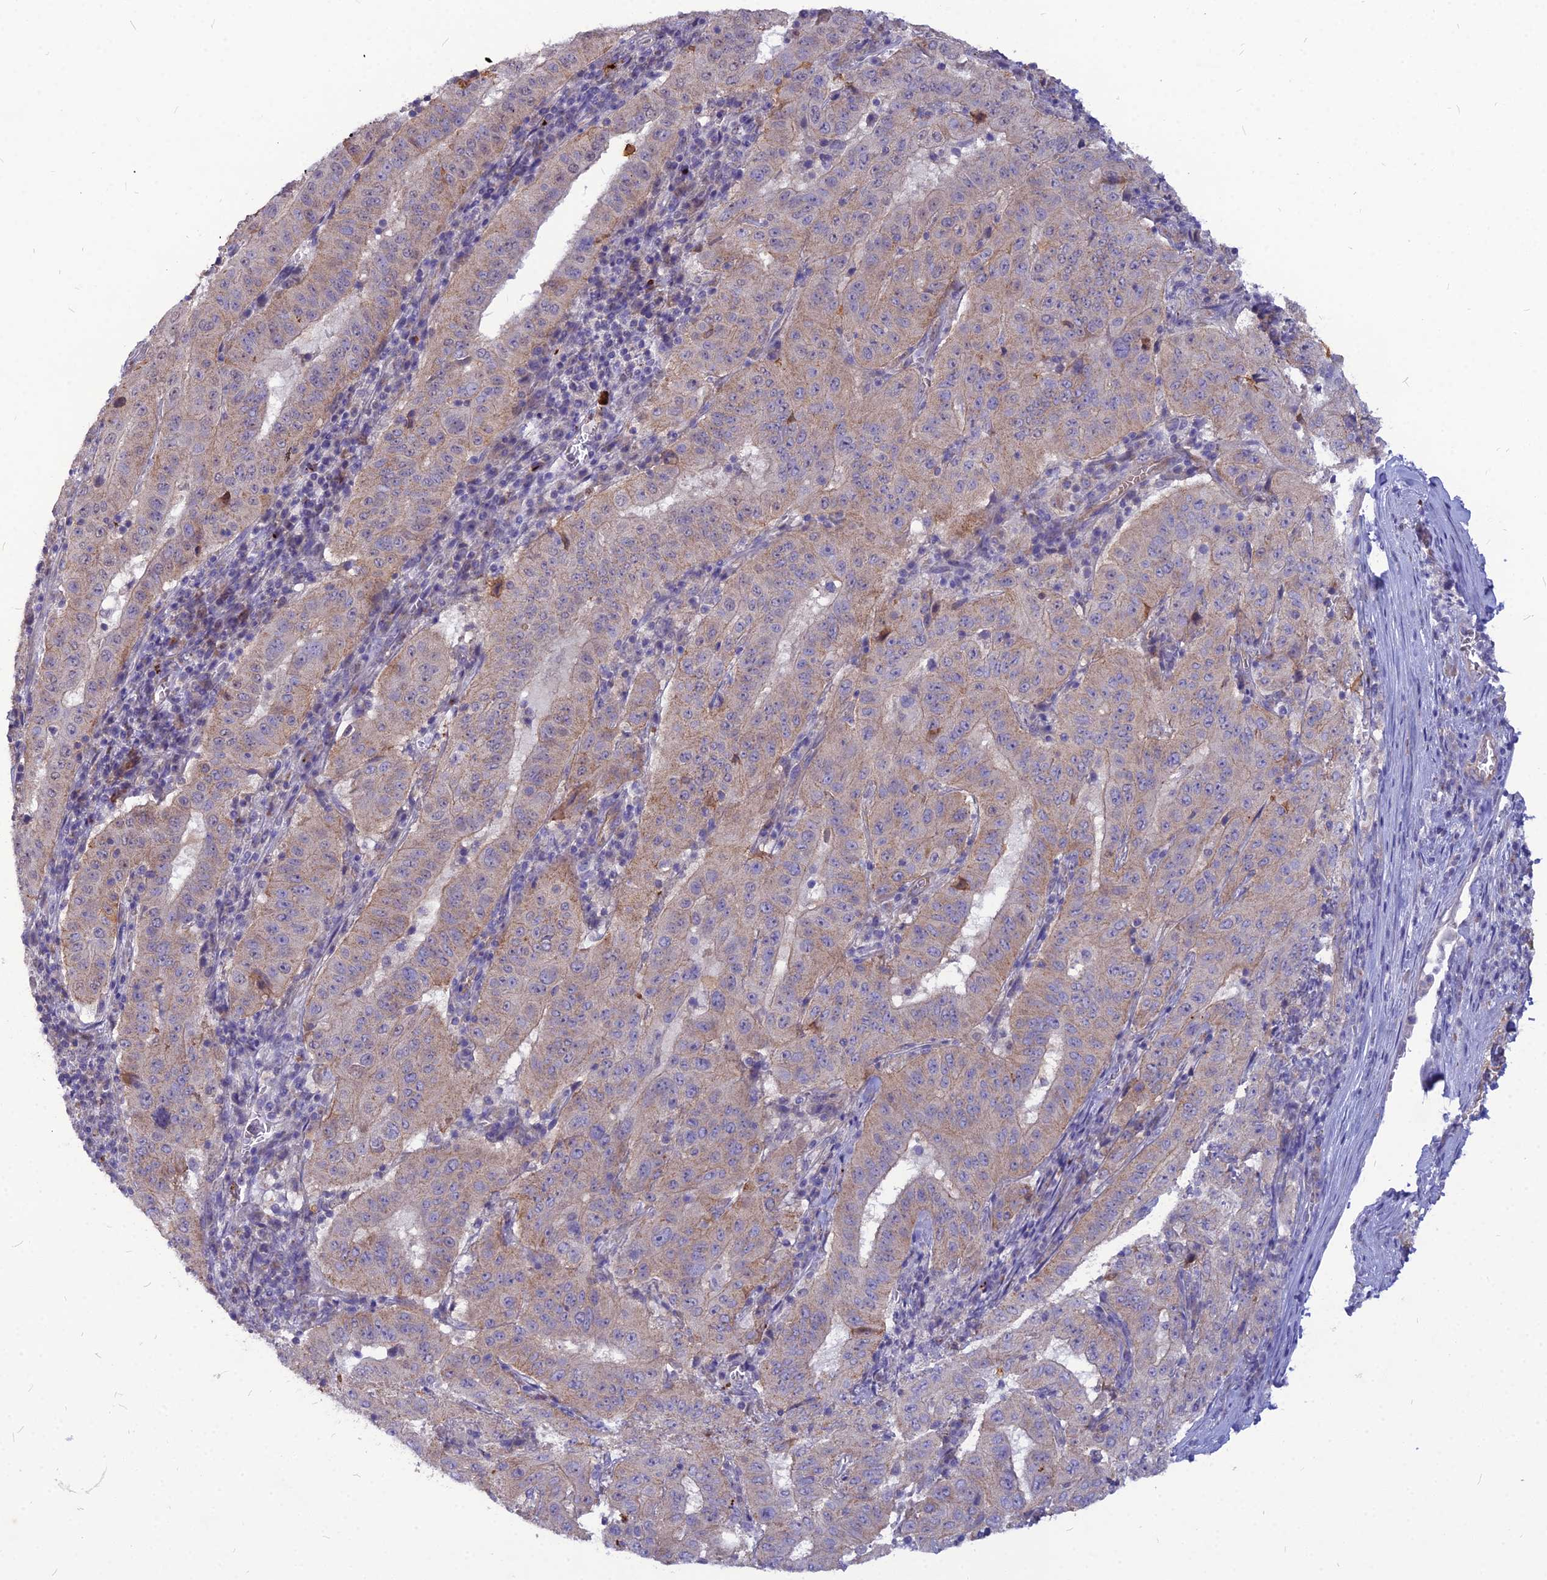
{"staining": {"intensity": "weak", "quantity": "25%-75%", "location": "cytoplasmic/membranous"}, "tissue": "pancreatic cancer", "cell_type": "Tumor cells", "image_type": "cancer", "snomed": [{"axis": "morphology", "description": "Adenocarcinoma, NOS"}, {"axis": "topography", "description": "Pancreas"}], "caption": "This photomicrograph displays pancreatic adenocarcinoma stained with immunohistochemistry to label a protein in brown. The cytoplasmic/membranous of tumor cells show weak positivity for the protein. Nuclei are counter-stained blue.", "gene": "PCED1B", "patient": {"sex": "male", "age": 63}}